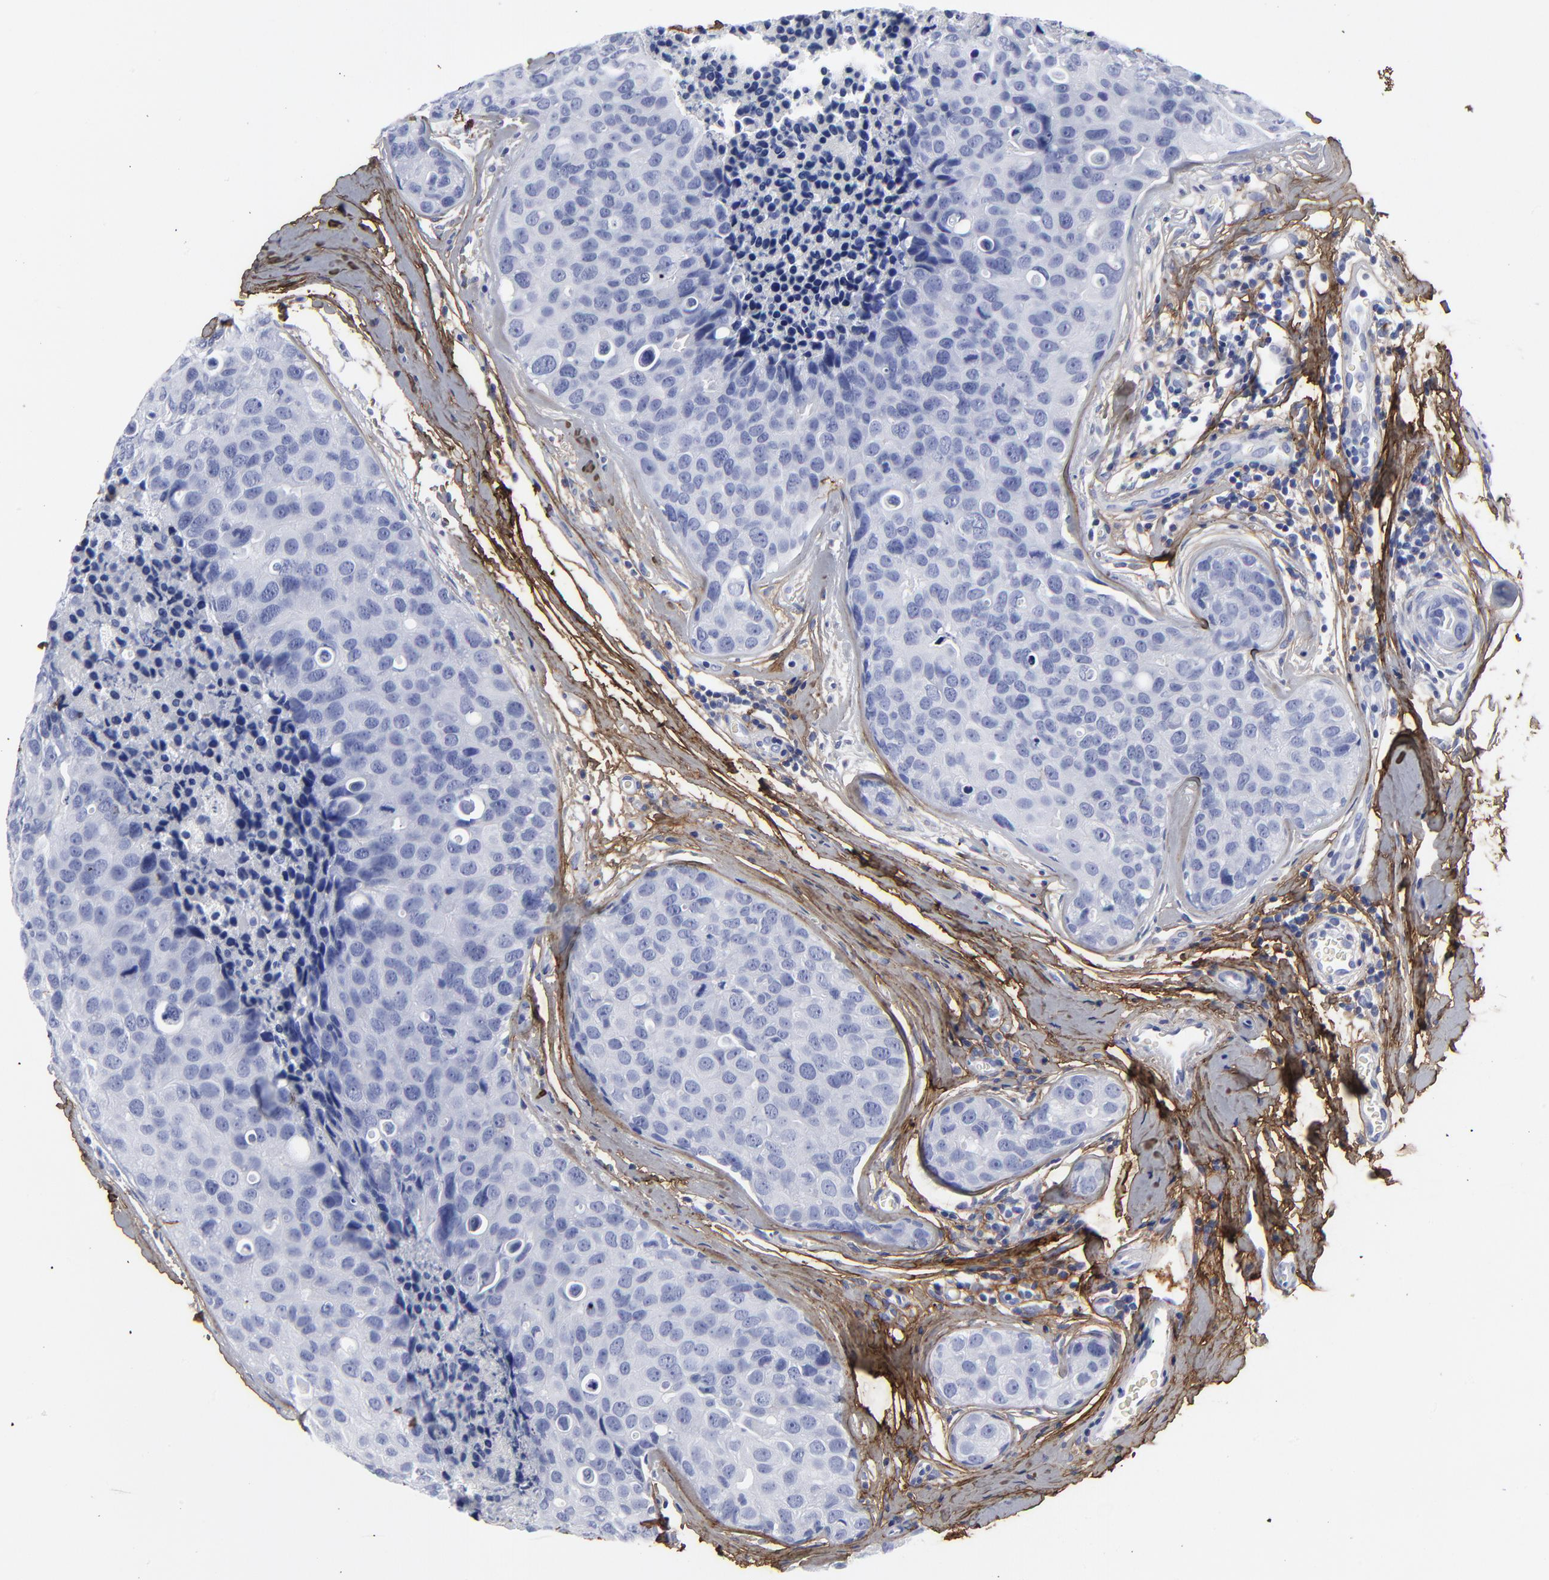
{"staining": {"intensity": "negative", "quantity": "none", "location": "none"}, "tissue": "breast cancer", "cell_type": "Tumor cells", "image_type": "cancer", "snomed": [{"axis": "morphology", "description": "Duct carcinoma"}, {"axis": "topography", "description": "Breast"}], "caption": "DAB immunohistochemical staining of breast invasive ductal carcinoma exhibits no significant staining in tumor cells.", "gene": "DCN", "patient": {"sex": "female", "age": 24}}